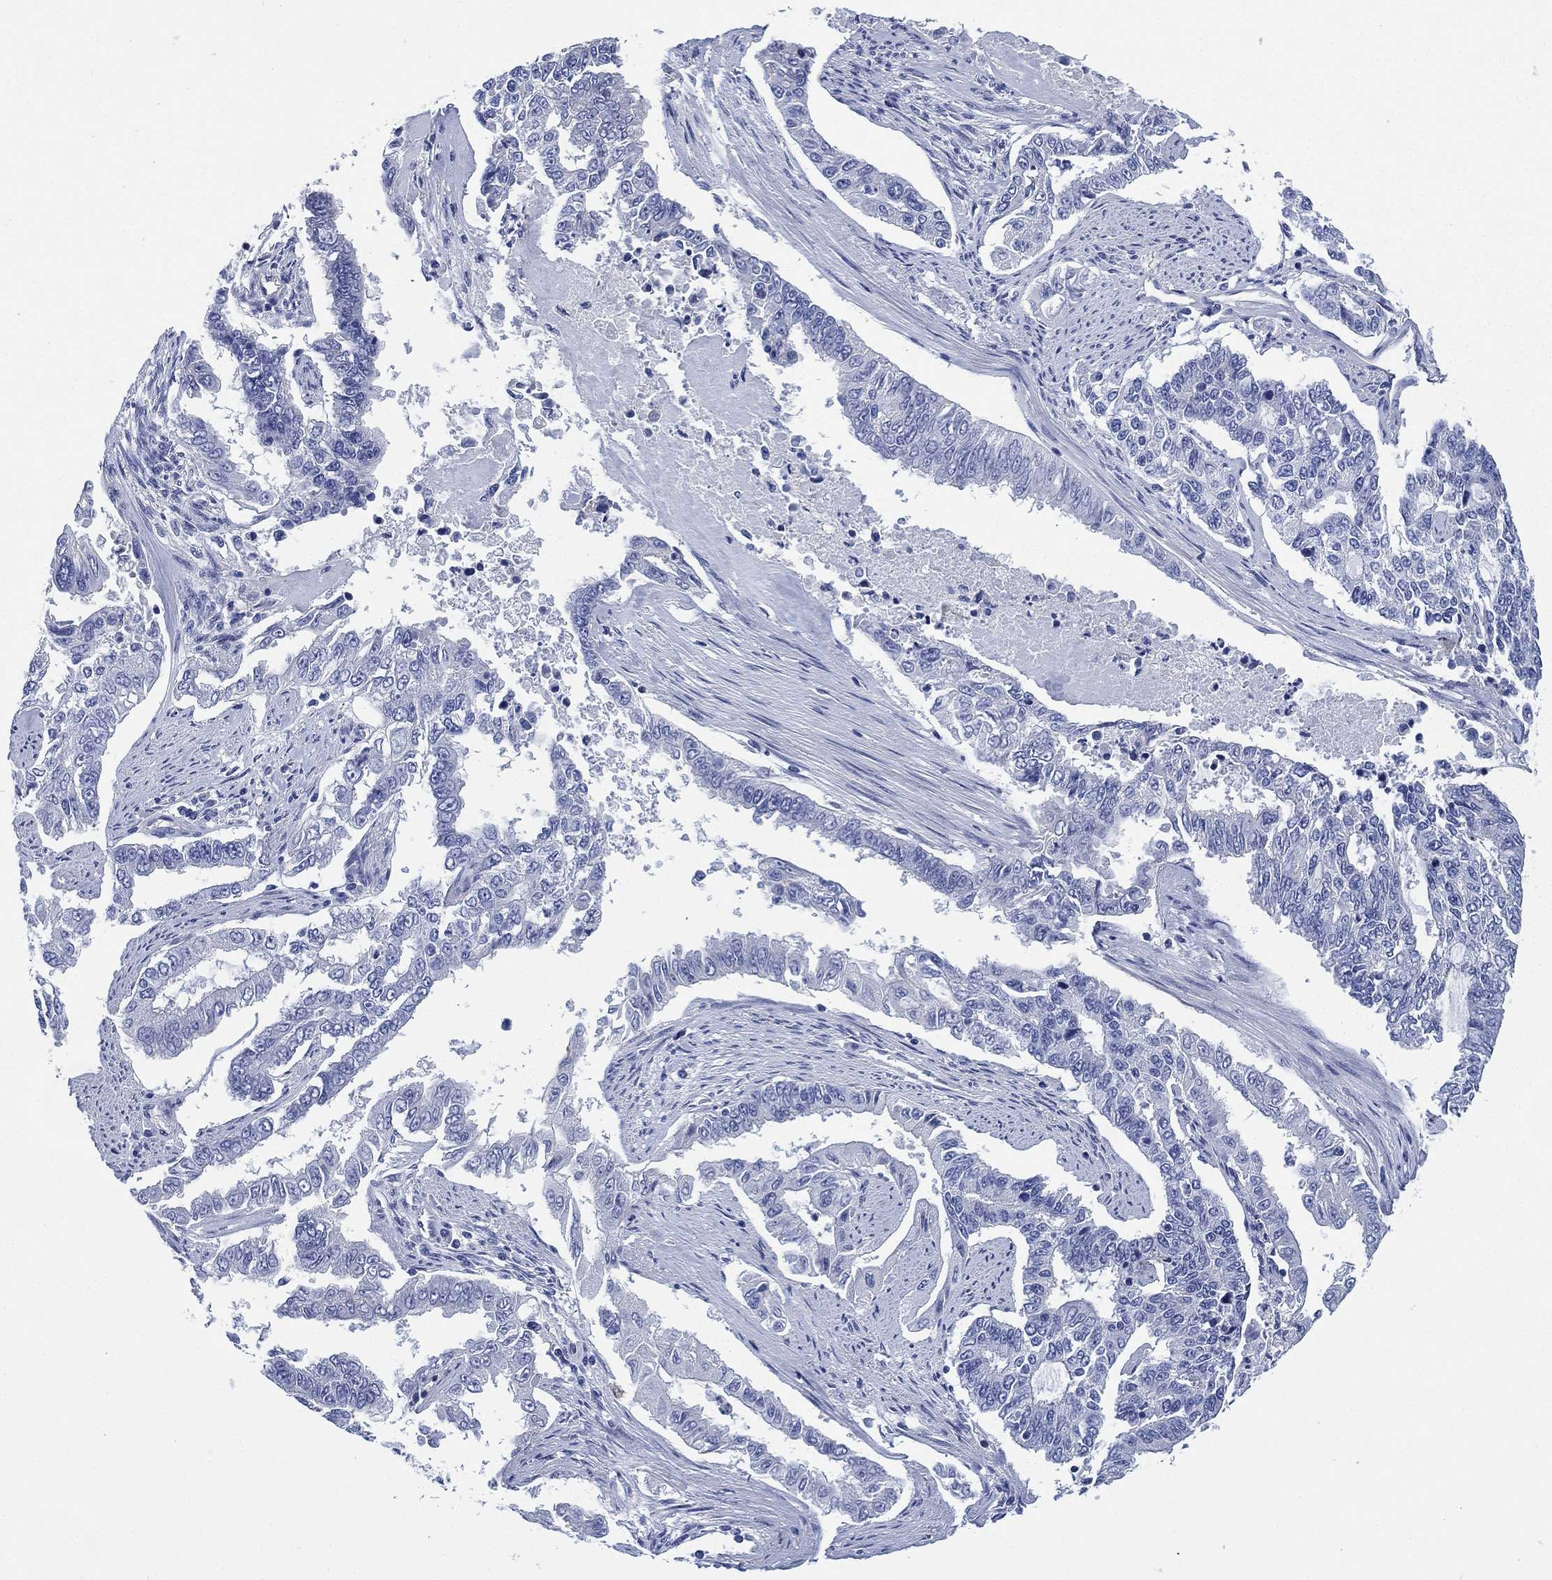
{"staining": {"intensity": "negative", "quantity": "none", "location": "none"}, "tissue": "endometrial cancer", "cell_type": "Tumor cells", "image_type": "cancer", "snomed": [{"axis": "morphology", "description": "Adenocarcinoma, NOS"}, {"axis": "topography", "description": "Uterus"}], "caption": "Immunohistochemistry (IHC) photomicrograph of human endometrial cancer (adenocarcinoma) stained for a protein (brown), which shows no positivity in tumor cells.", "gene": "CCDC70", "patient": {"sex": "female", "age": 59}}